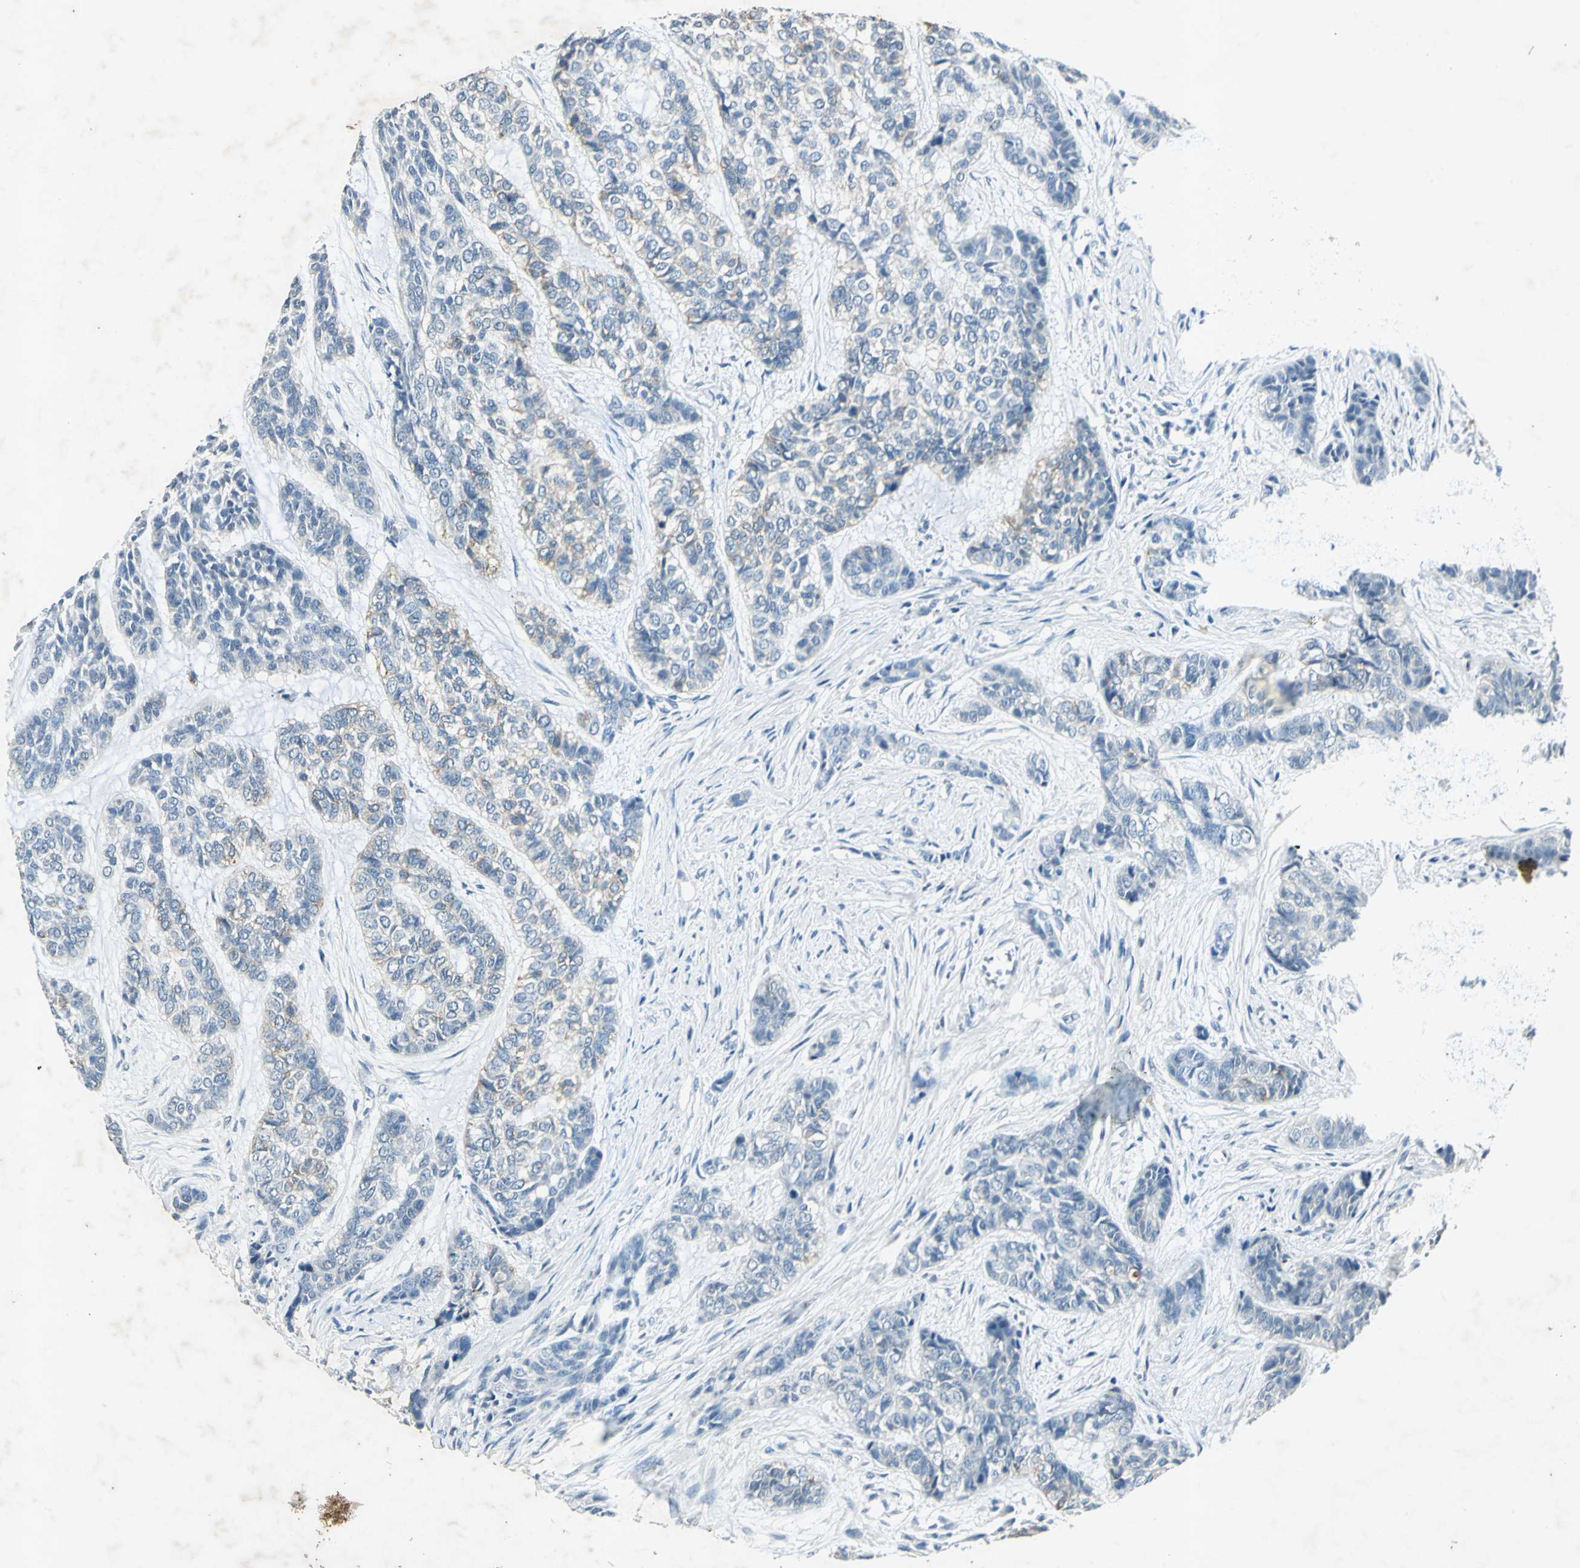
{"staining": {"intensity": "weak", "quantity": "<25%", "location": "cytoplasmic/membranous"}, "tissue": "skin cancer", "cell_type": "Tumor cells", "image_type": "cancer", "snomed": [{"axis": "morphology", "description": "Basal cell carcinoma"}, {"axis": "topography", "description": "Skin"}], "caption": "Immunohistochemical staining of skin cancer (basal cell carcinoma) reveals no significant expression in tumor cells. (DAB (3,3'-diaminobenzidine) immunohistochemistry with hematoxylin counter stain).", "gene": "CAMK2B", "patient": {"sex": "female", "age": 64}}